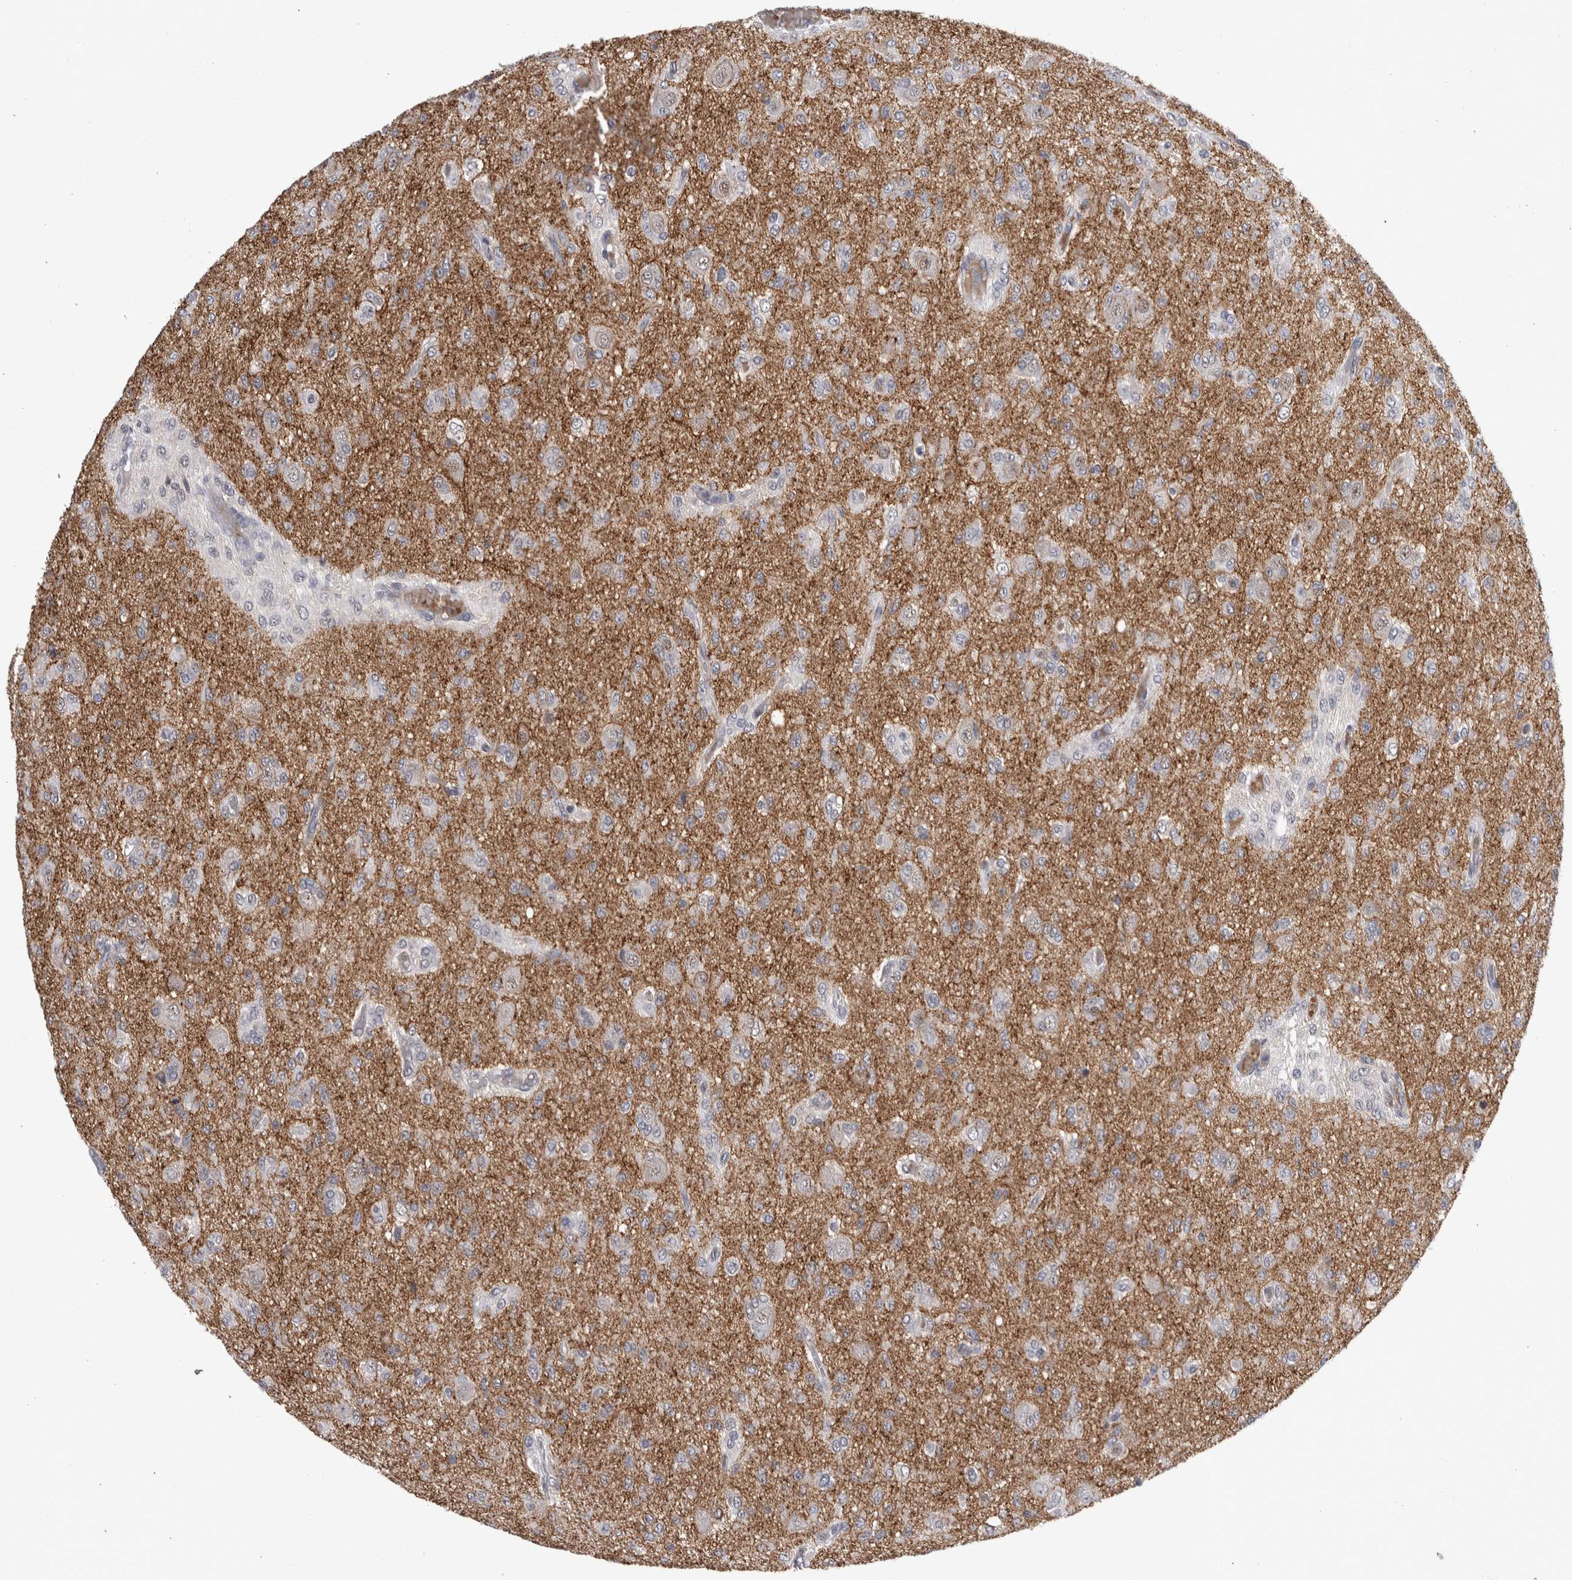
{"staining": {"intensity": "negative", "quantity": "none", "location": "none"}, "tissue": "glioma", "cell_type": "Tumor cells", "image_type": "cancer", "snomed": [{"axis": "morphology", "description": "Glioma, malignant, High grade"}, {"axis": "topography", "description": "Brain"}], "caption": "Tumor cells show no significant protein positivity in high-grade glioma (malignant).", "gene": "PEBP4", "patient": {"sex": "female", "age": 59}}